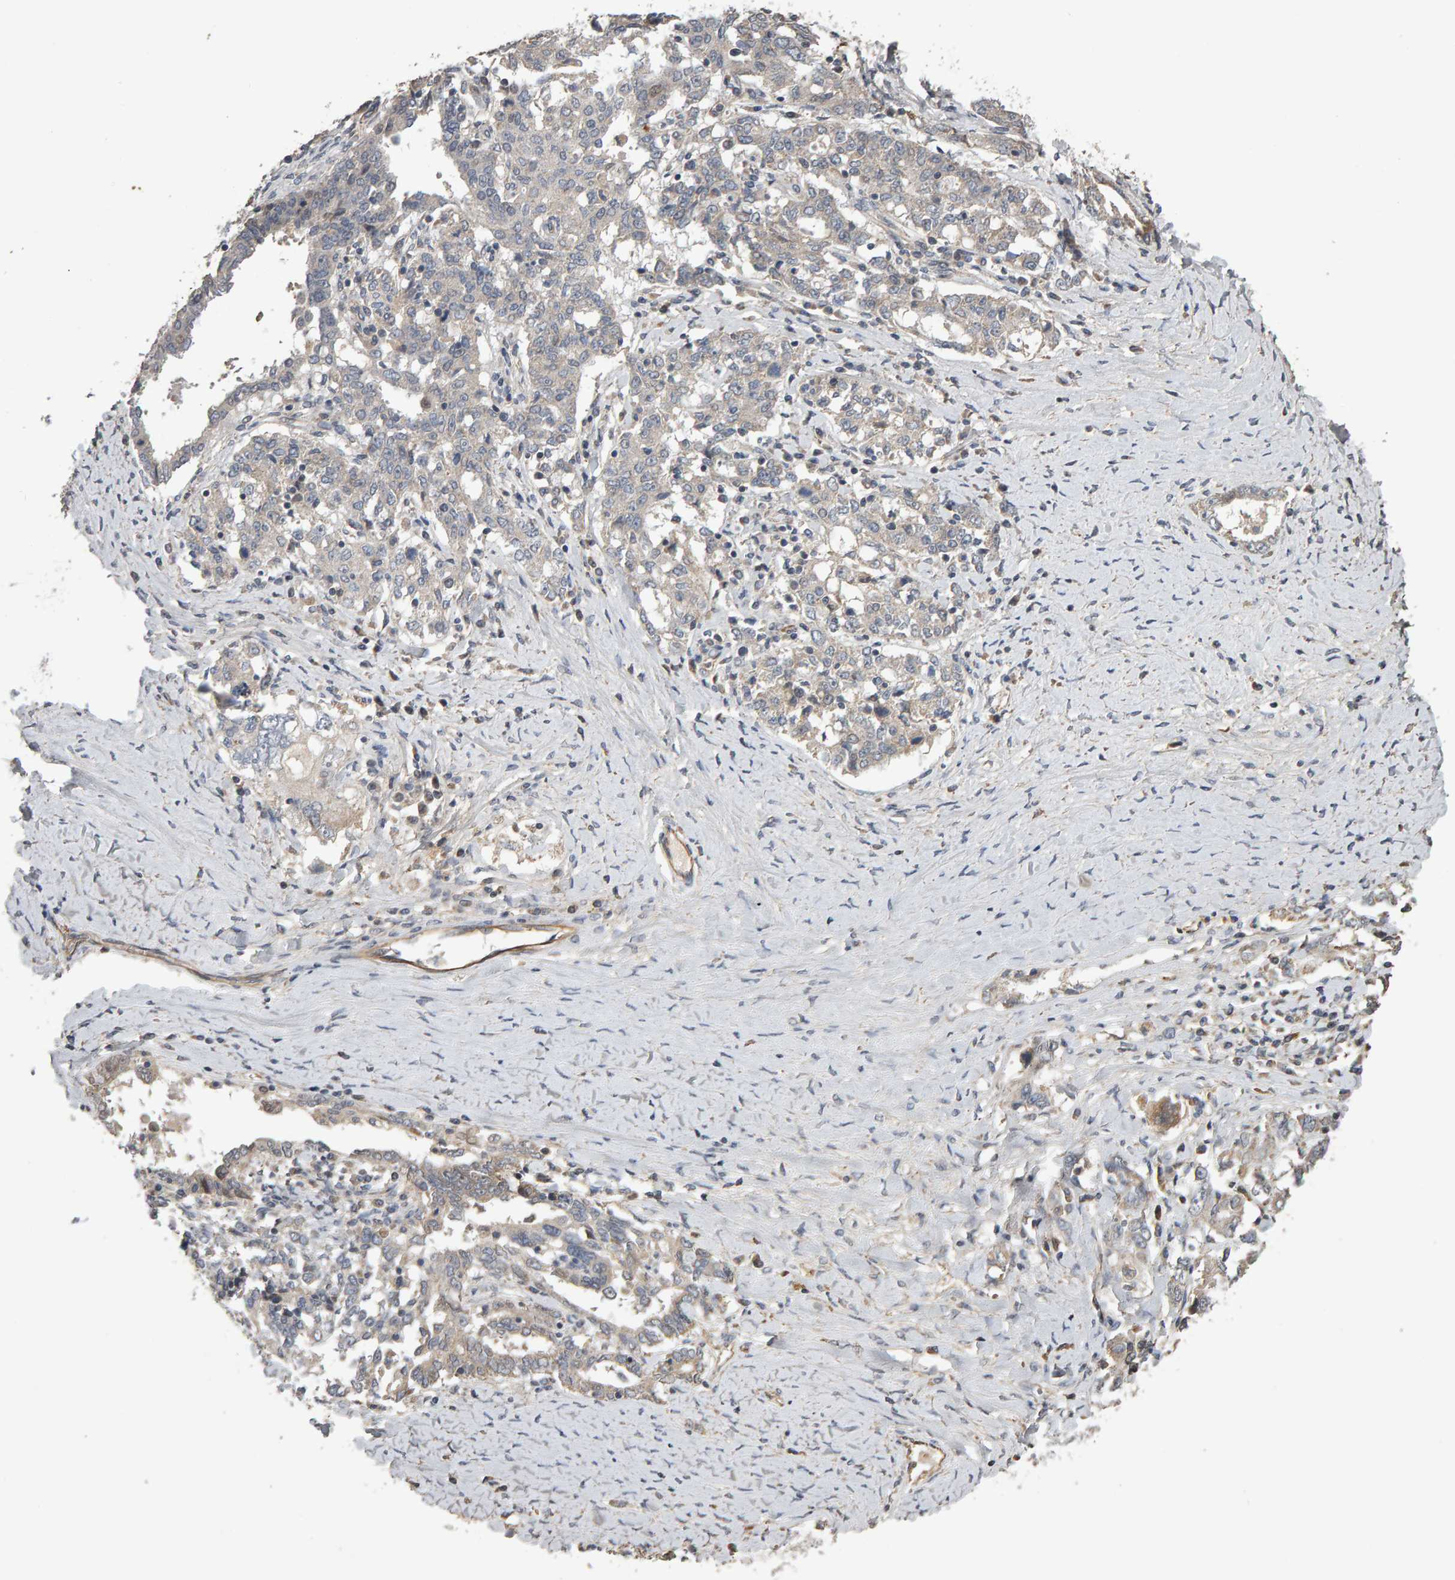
{"staining": {"intensity": "weak", "quantity": "<25%", "location": "cytoplasmic/membranous"}, "tissue": "ovarian cancer", "cell_type": "Tumor cells", "image_type": "cancer", "snomed": [{"axis": "morphology", "description": "Carcinoma, endometroid"}, {"axis": "topography", "description": "Ovary"}], "caption": "Tumor cells are negative for brown protein staining in ovarian endometroid carcinoma.", "gene": "COASY", "patient": {"sex": "female", "age": 62}}